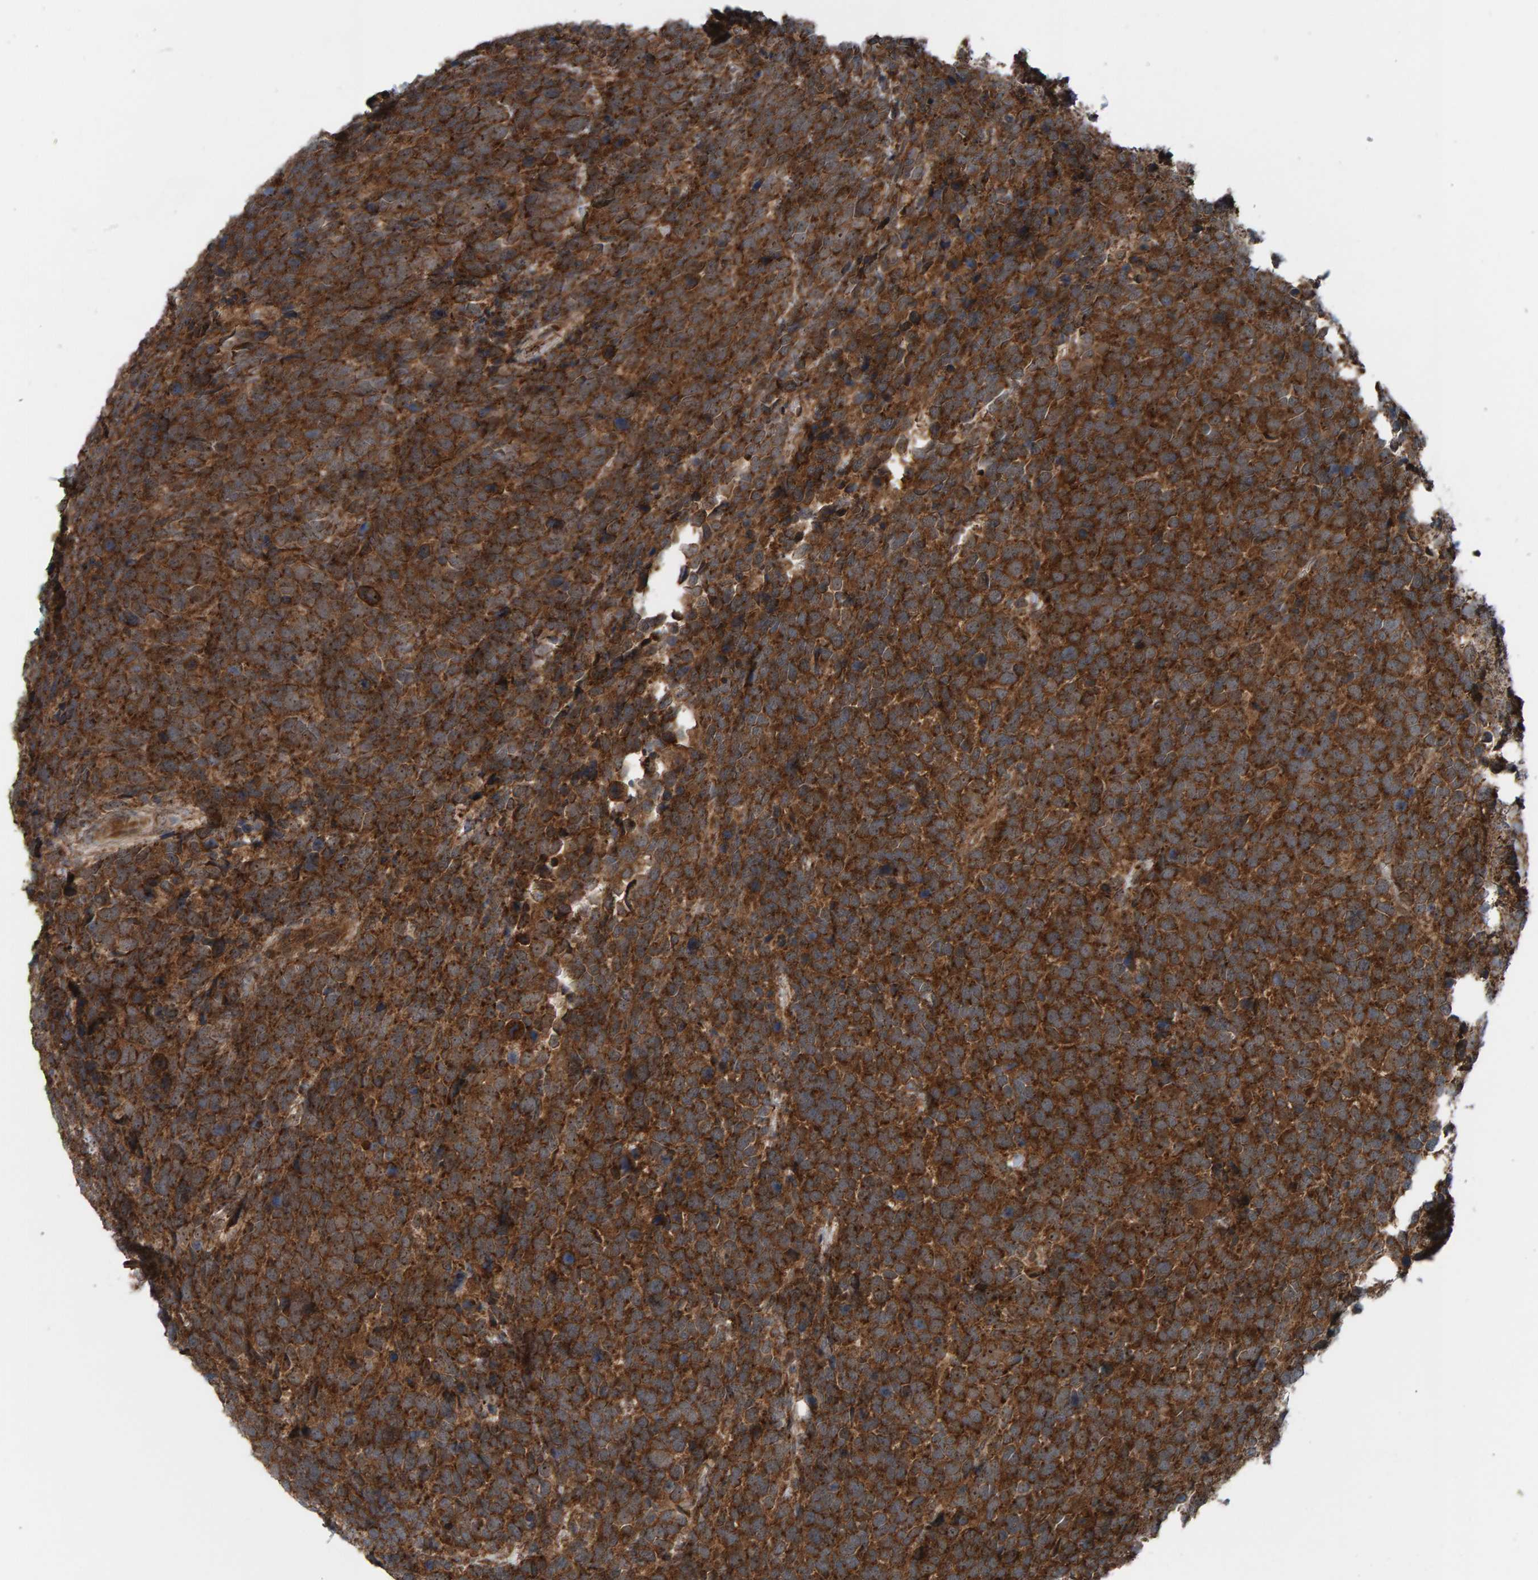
{"staining": {"intensity": "strong", "quantity": ">75%", "location": "cytoplasmic/membranous"}, "tissue": "urothelial cancer", "cell_type": "Tumor cells", "image_type": "cancer", "snomed": [{"axis": "morphology", "description": "Urothelial carcinoma, High grade"}, {"axis": "topography", "description": "Urinary bladder"}], "caption": "Immunohistochemical staining of human high-grade urothelial carcinoma shows high levels of strong cytoplasmic/membranous positivity in about >75% of tumor cells.", "gene": "CUEDC1", "patient": {"sex": "female", "age": 82}}